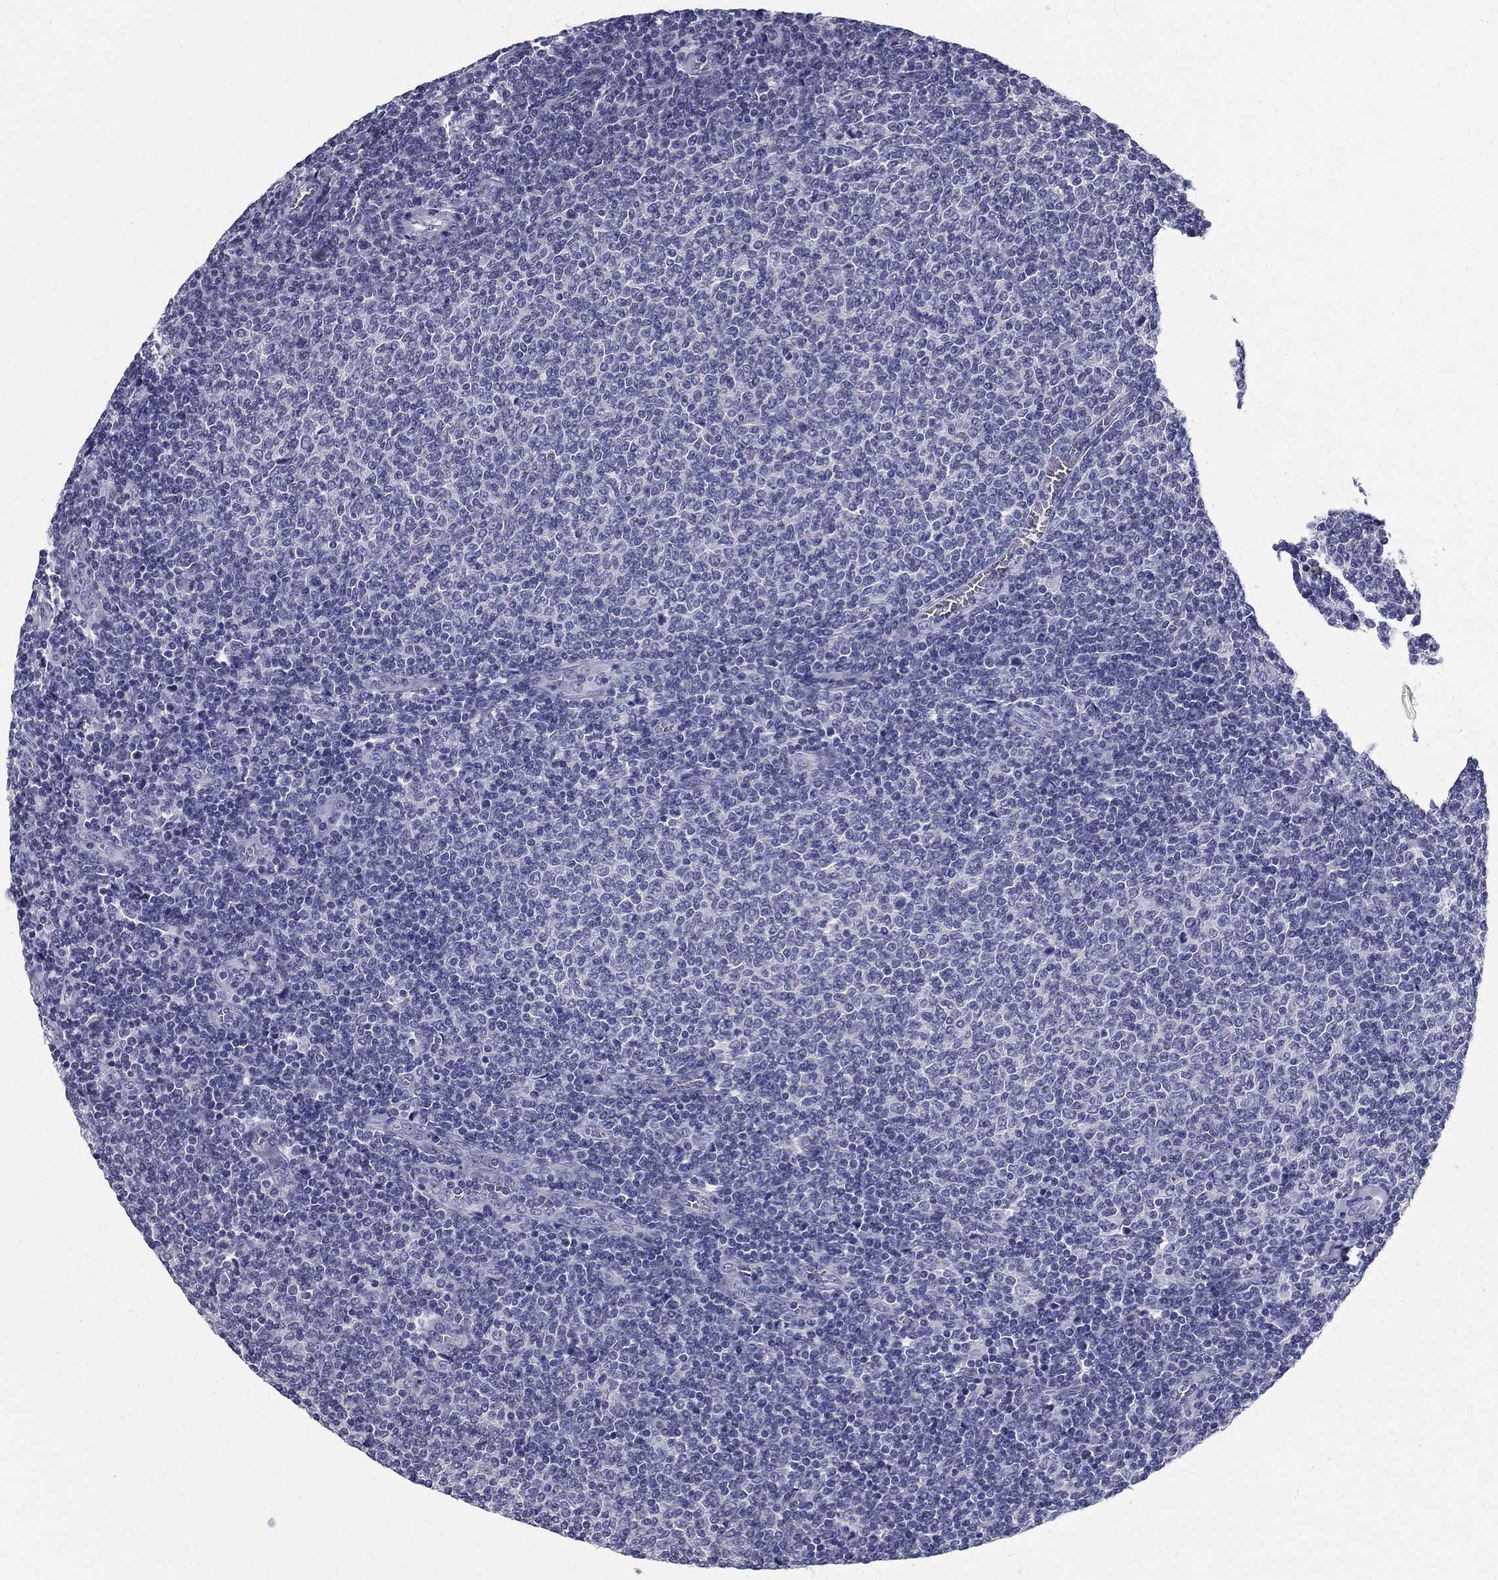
{"staining": {"intensity": "negative", "quantity": "none", "location": "none"}, "tissue": "lymphoma", "cell_type": "Tumor cells", "image_type": "cancer", "snomed": [{"axis": "morphology", "description": "Malignant lymphoma, non-Hodgkin's type, Low grade"}, {"axis": "topography", "description": "Lymph node"}], "caption": "This photomicrograph is of lymphoma stained with immunohistochemistry to label a protein in brown with the nuclei are counter-stained blue. There is no staining in tumor cells. (DAB immunohistochemistry (IHC), high magnification).", "gene": "TGM4", "patient": {"sex": "male", "age": 52}}